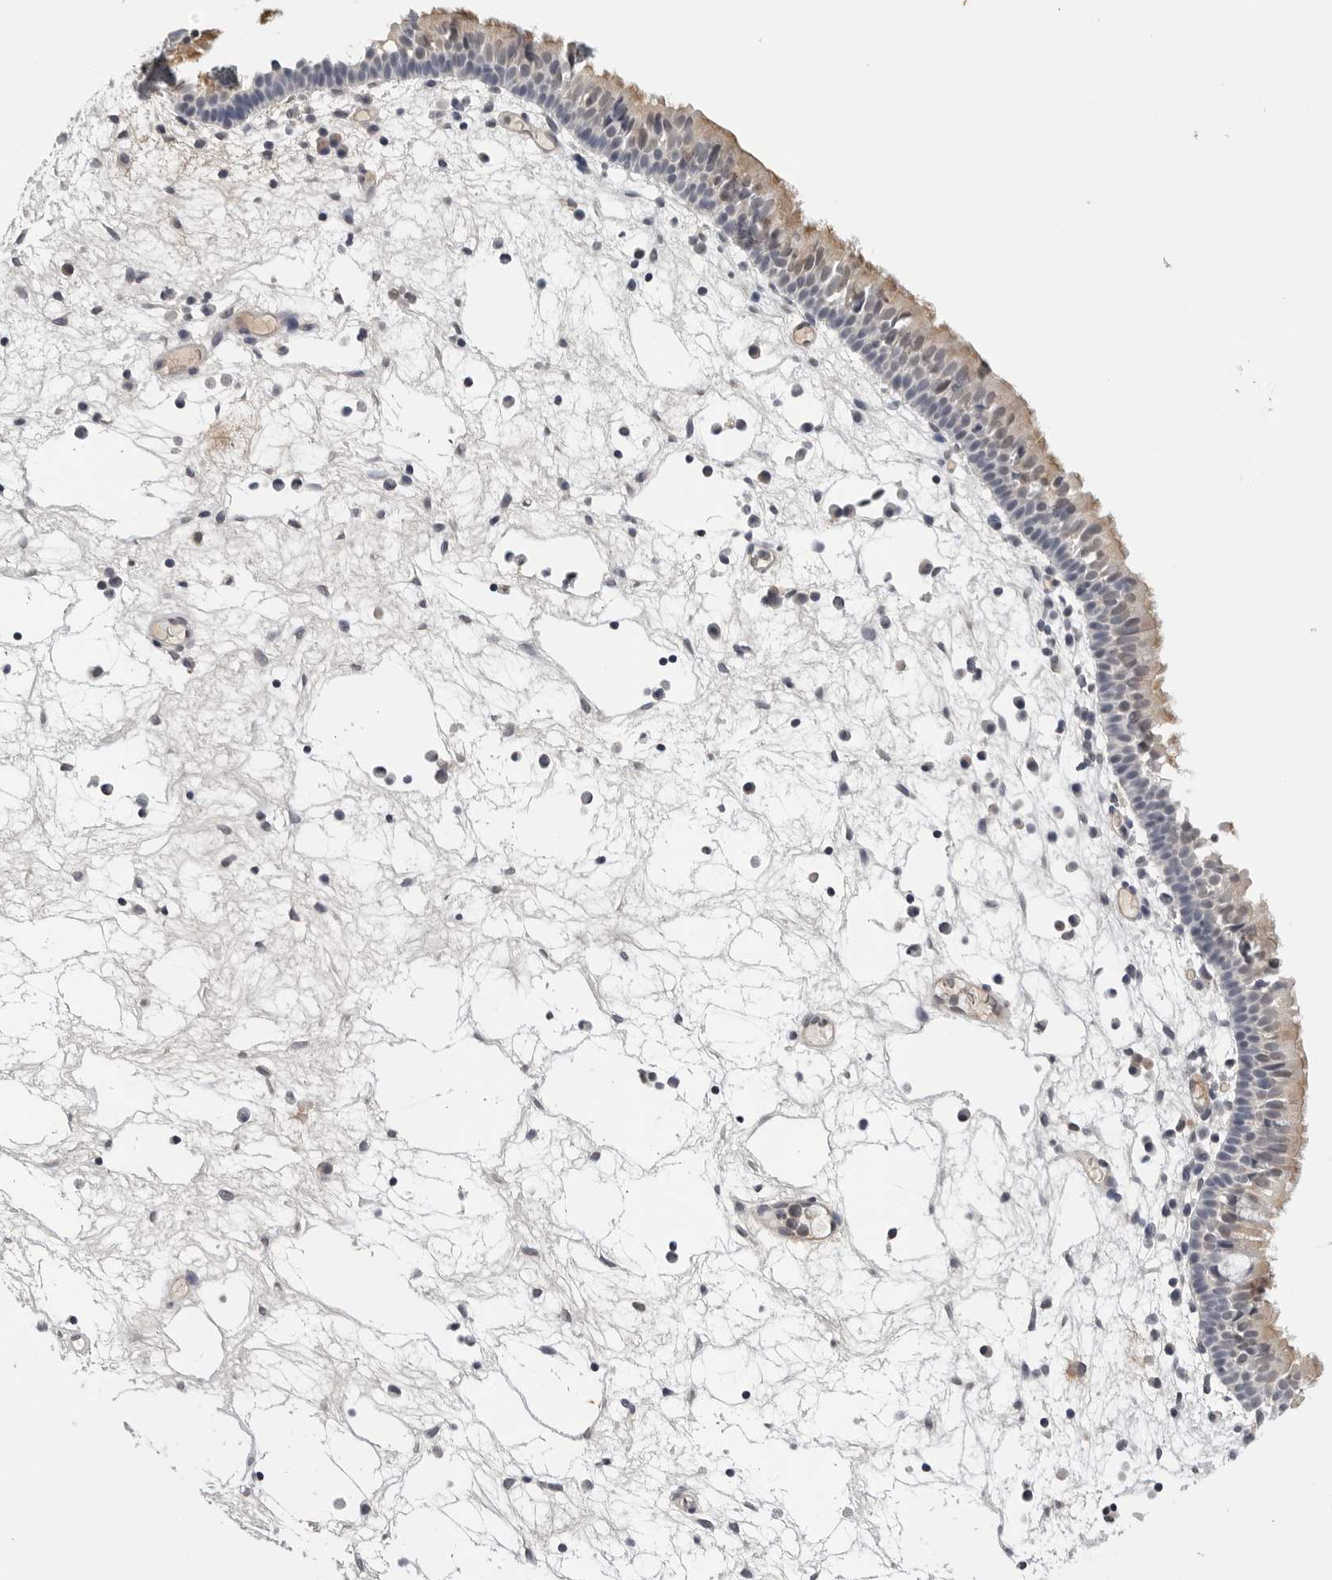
{"staining": {"intensity": "weak", "quantity": "25%-75%", "location": "cytoplasmic/membranous"}, "tissue": "nasopharynx", "cell_type": "Respiratory epithelial cells", "image_type": "normal", "snomed": [{"axis": "morphology", "description": "Normal tissue, NOS"}, {"axis": "morphology", "description": "Inflammation, NOS"}, {"axis": "morphology", "description": "Malignant melanoma, Metastatic site"}, {"axis": "topography", "description": "Nasopharynx"}], "caption": "A brown stain shows weak cytoplasmic/membranous staining of a protein in respiratory epithelial cells of normal human nasopharynx. The staining was performed using DAB (3,3'-diaminobenzidine), with brown indicating positive protein expression. Nuclei are stained blue with hematoxylin.", "gene": "CDK20", "patient": {"sex": "male", "age": 70}}